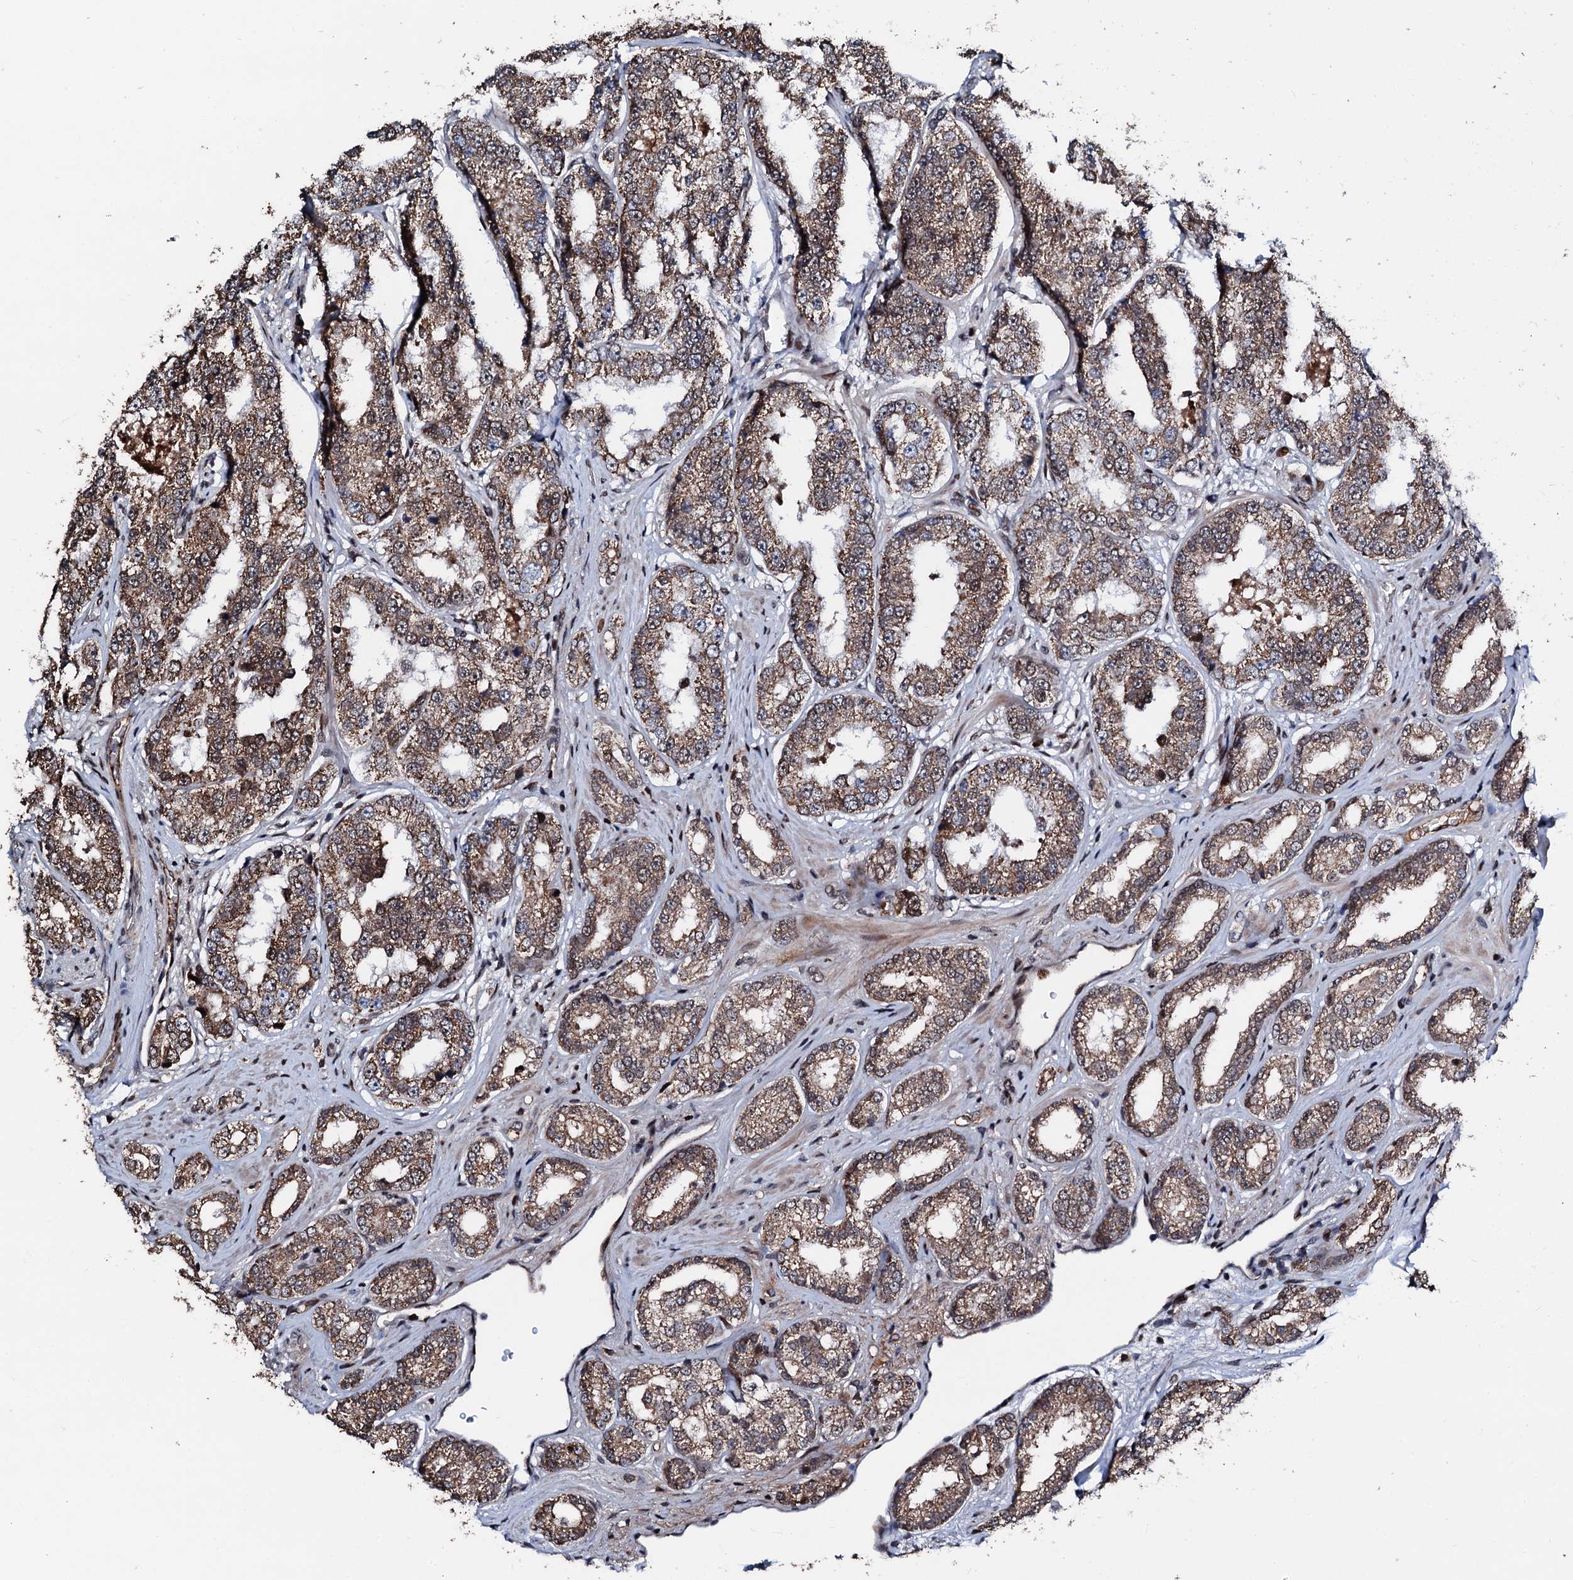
{"staining": {"intensity": "moderate", "quantity": ">75%", "location": "cytoplasmic/membranous"}, "tissue": "prostate cancer", "cell_type": "Tumor cells", "image_type": "cancer", "snomed": [{"axis": "morphology", "description": "Normal tissue, NOS"}, {"axis": "morphology", "description": "Adenocarcinoma, High grade"}, {"axis": "topography", "description": "Prostate"}], "caption": "Tumor cells display medium levels of moderate cytoplasmic/membranous expression in about >75% of cells in human prostate cancer.", "gene": "KIF18A", "patient": {"sex": "male", "age": 83}}